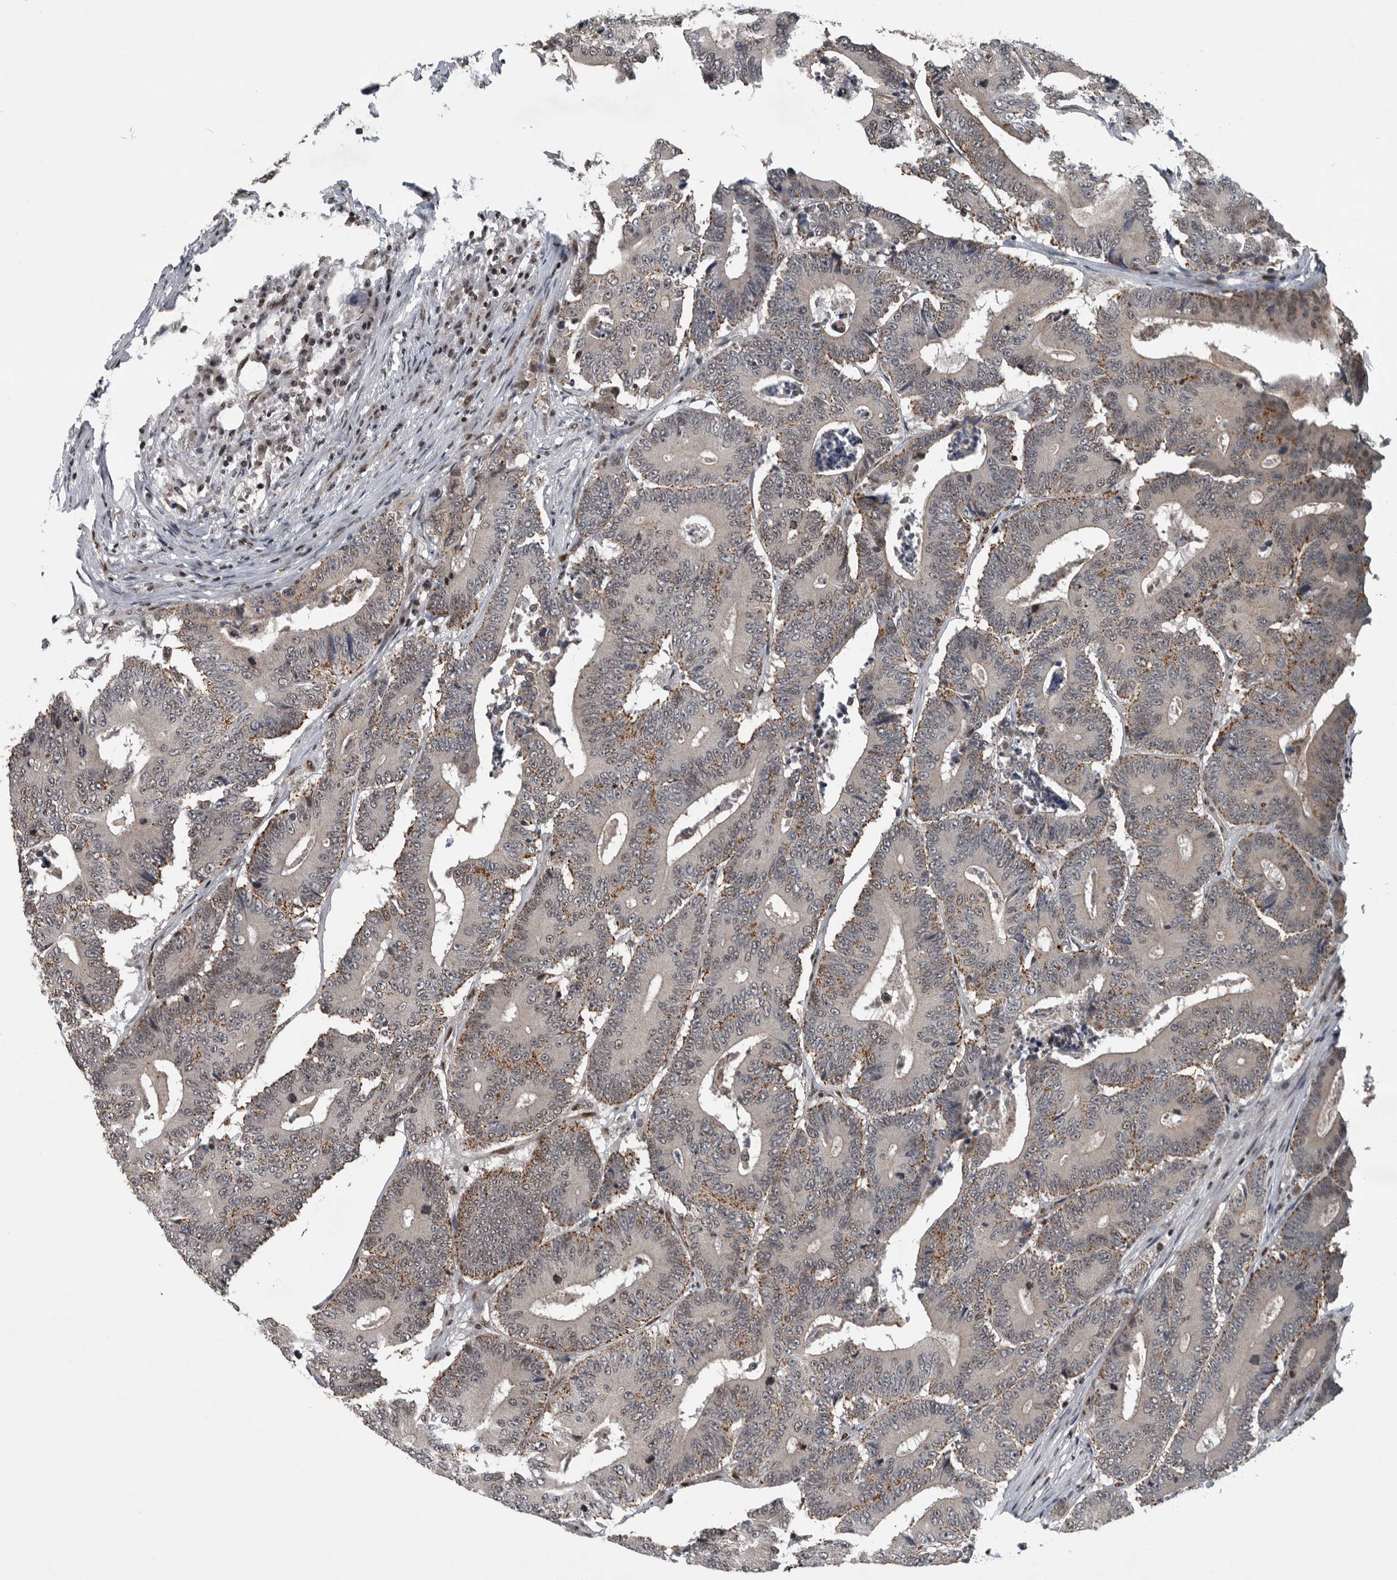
{"staining": {"intensity": "moderate", "quantity": "25%-75%", "location": "cytoplasmic/membranous,nuclear"}, "tissue": "colorectal cancer", "cell_type": "Tumor cells", "image_type": "cancer", "snomed": [{"axis": "morphology", "description": "Adenocarcinoma, NOS"}, {"axis": "topography", "description": "Colon"}], "caption": "Colorectal cancer (adenocarcinoma) stained with immunohistochemistry (IHC) exhibits moderate cytoplasmic/membranous and nuclear positivity in approximately 25%-75% of tumor cells.", "gene": "SENP7", "patient": {"sex": "male", "age": 83}}